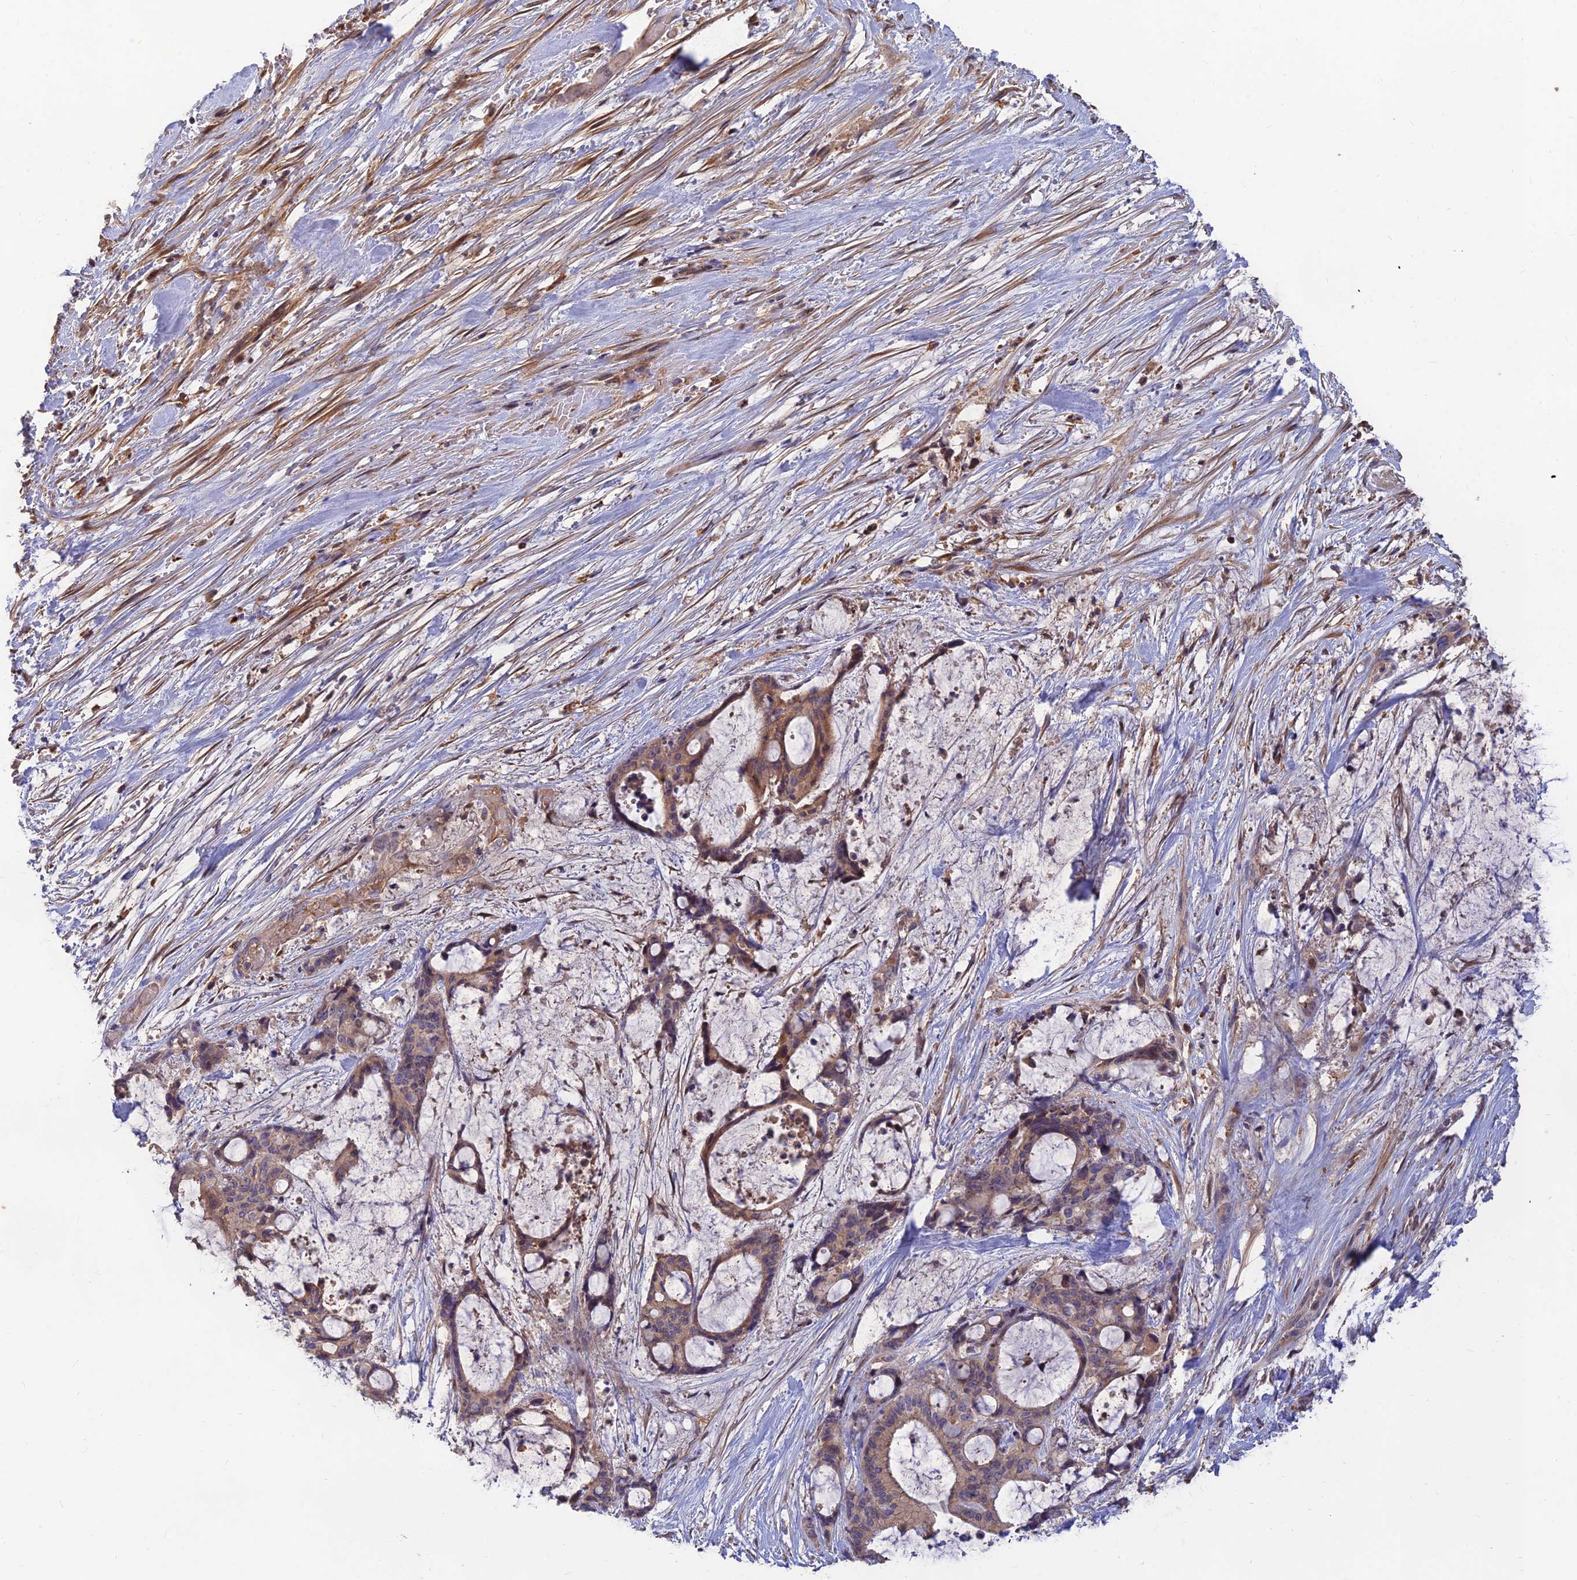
{"staining": {"intensity": "weak", "quantity": ">75%", "location": "cytoplasmic/membranous"}, "tissue": "liver cancer", "cell_type": "Tumor cells", "image_type": "cancer", "snomed": [{"axis": "morphology", "description": "Normal tissue, NOS"}, {"axis": "morphology", "description": "Cholangiocarcinoma"}, {"axis": "topography", "description": "Liver"}, {"axis": "topography", "description": "Peripheral nerve tissue"}], "caption": "Cholangiocarcinoma (liver) tissue reveals weak cytoplasmic/membranous staining in approximately >75% of tumor cells, visualized by immunohistochemistry. The staining was performed using DAB to visualize the protein expression in brown, while the nuclei were stained in blue with hematoxylin (Magnification: 20x).", "gene": "FAM151B", "patient": {"sex": "female", "age": 73}}